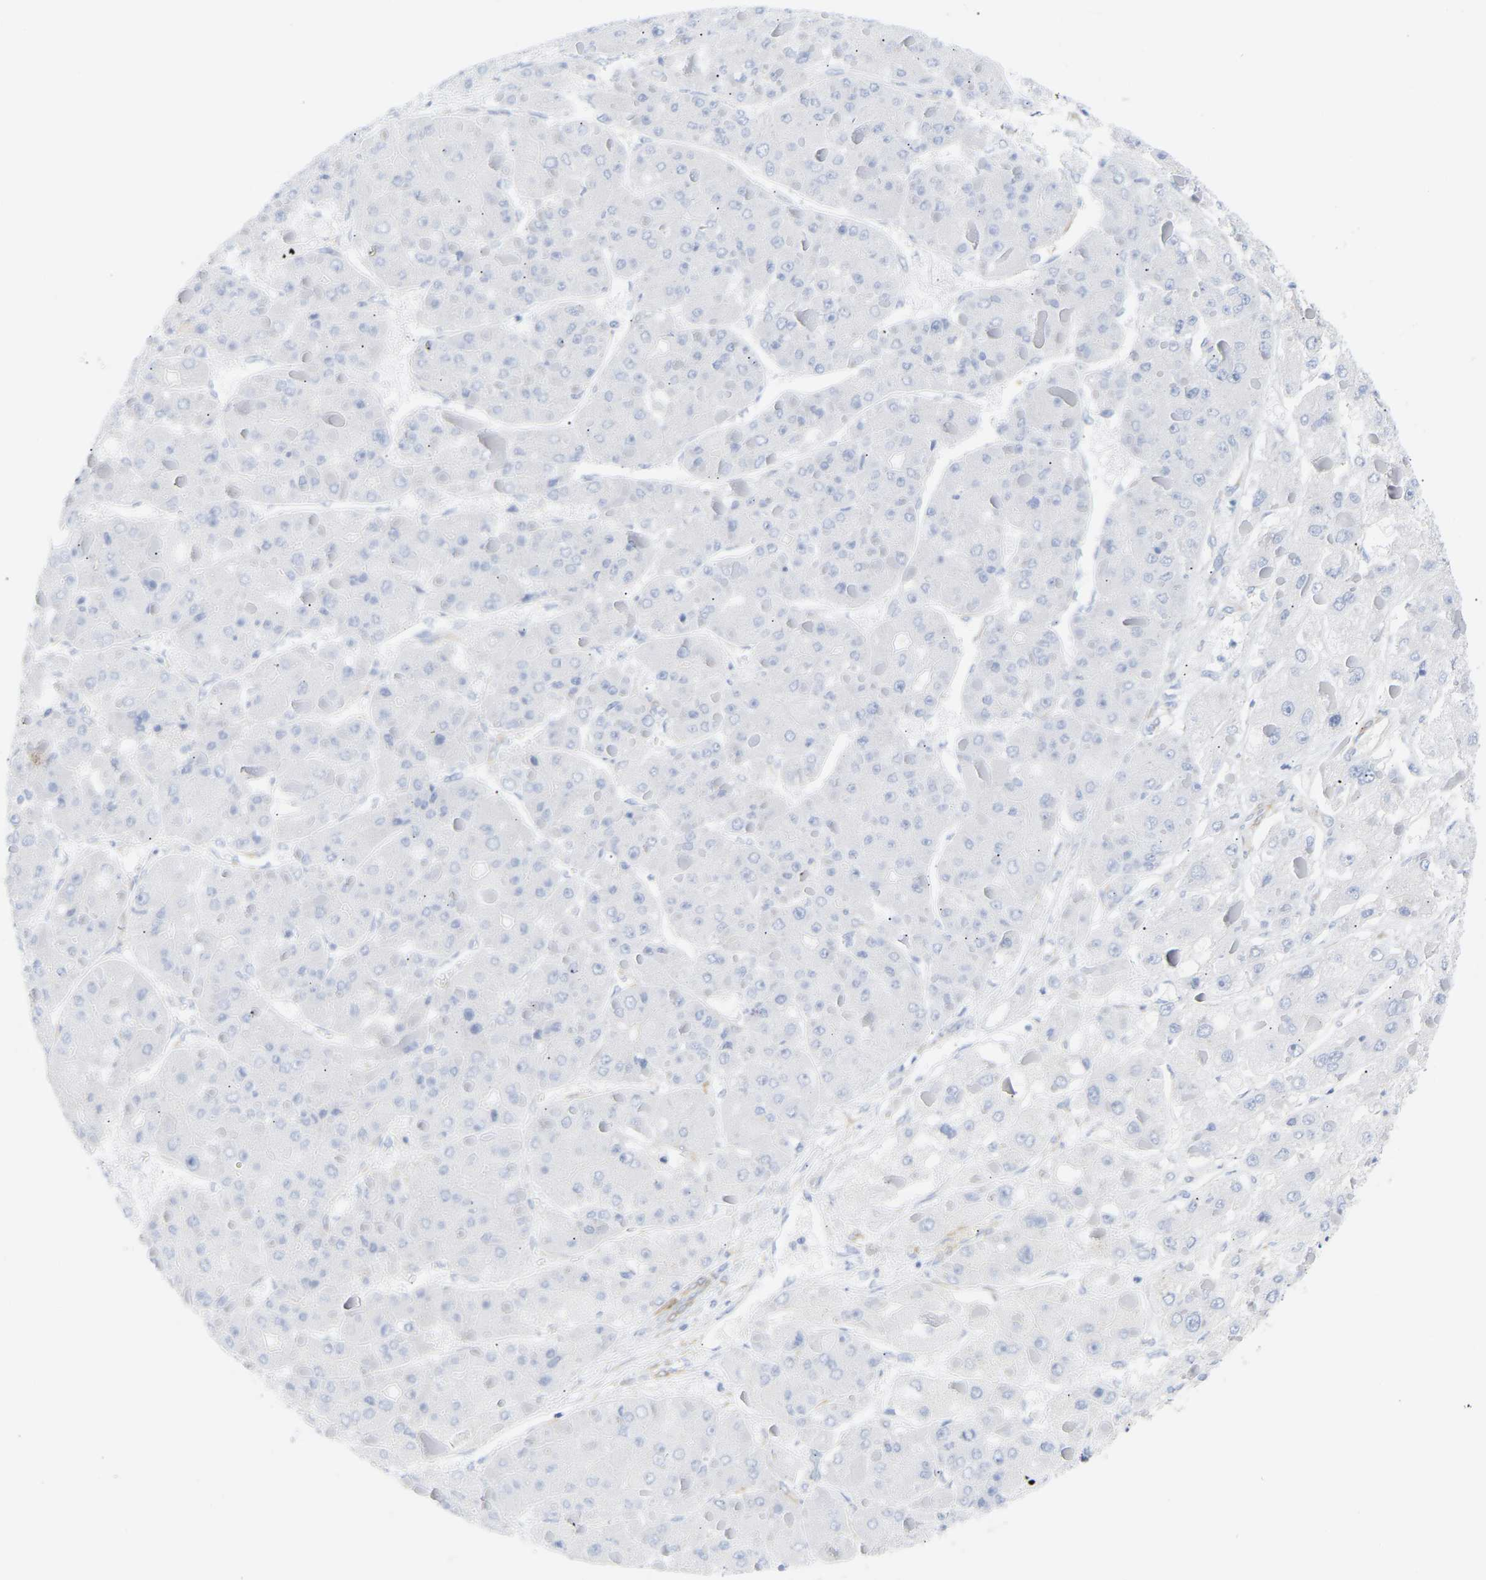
{"staining": {"intensity": "negative", "quantity": "none", "location": "none"}, "tissue": "liver cancer", "cell_type": "Tumor cells", "image_type": "cancer", "snomed": [{"axis": "morphology", "description": "Carcinoma, Hepatocellular, NOS"}, {"axis": "topography", "description": "Liver"}], "caption": "A high-resolution histopathology image shows immunohistochemistry (IHC) staining of liver hepatocellular carcinoma, which reveals no significant positivity in tumor cells.", "gene": "AMPH", "patient": {"sex": "female", "age": 73}}